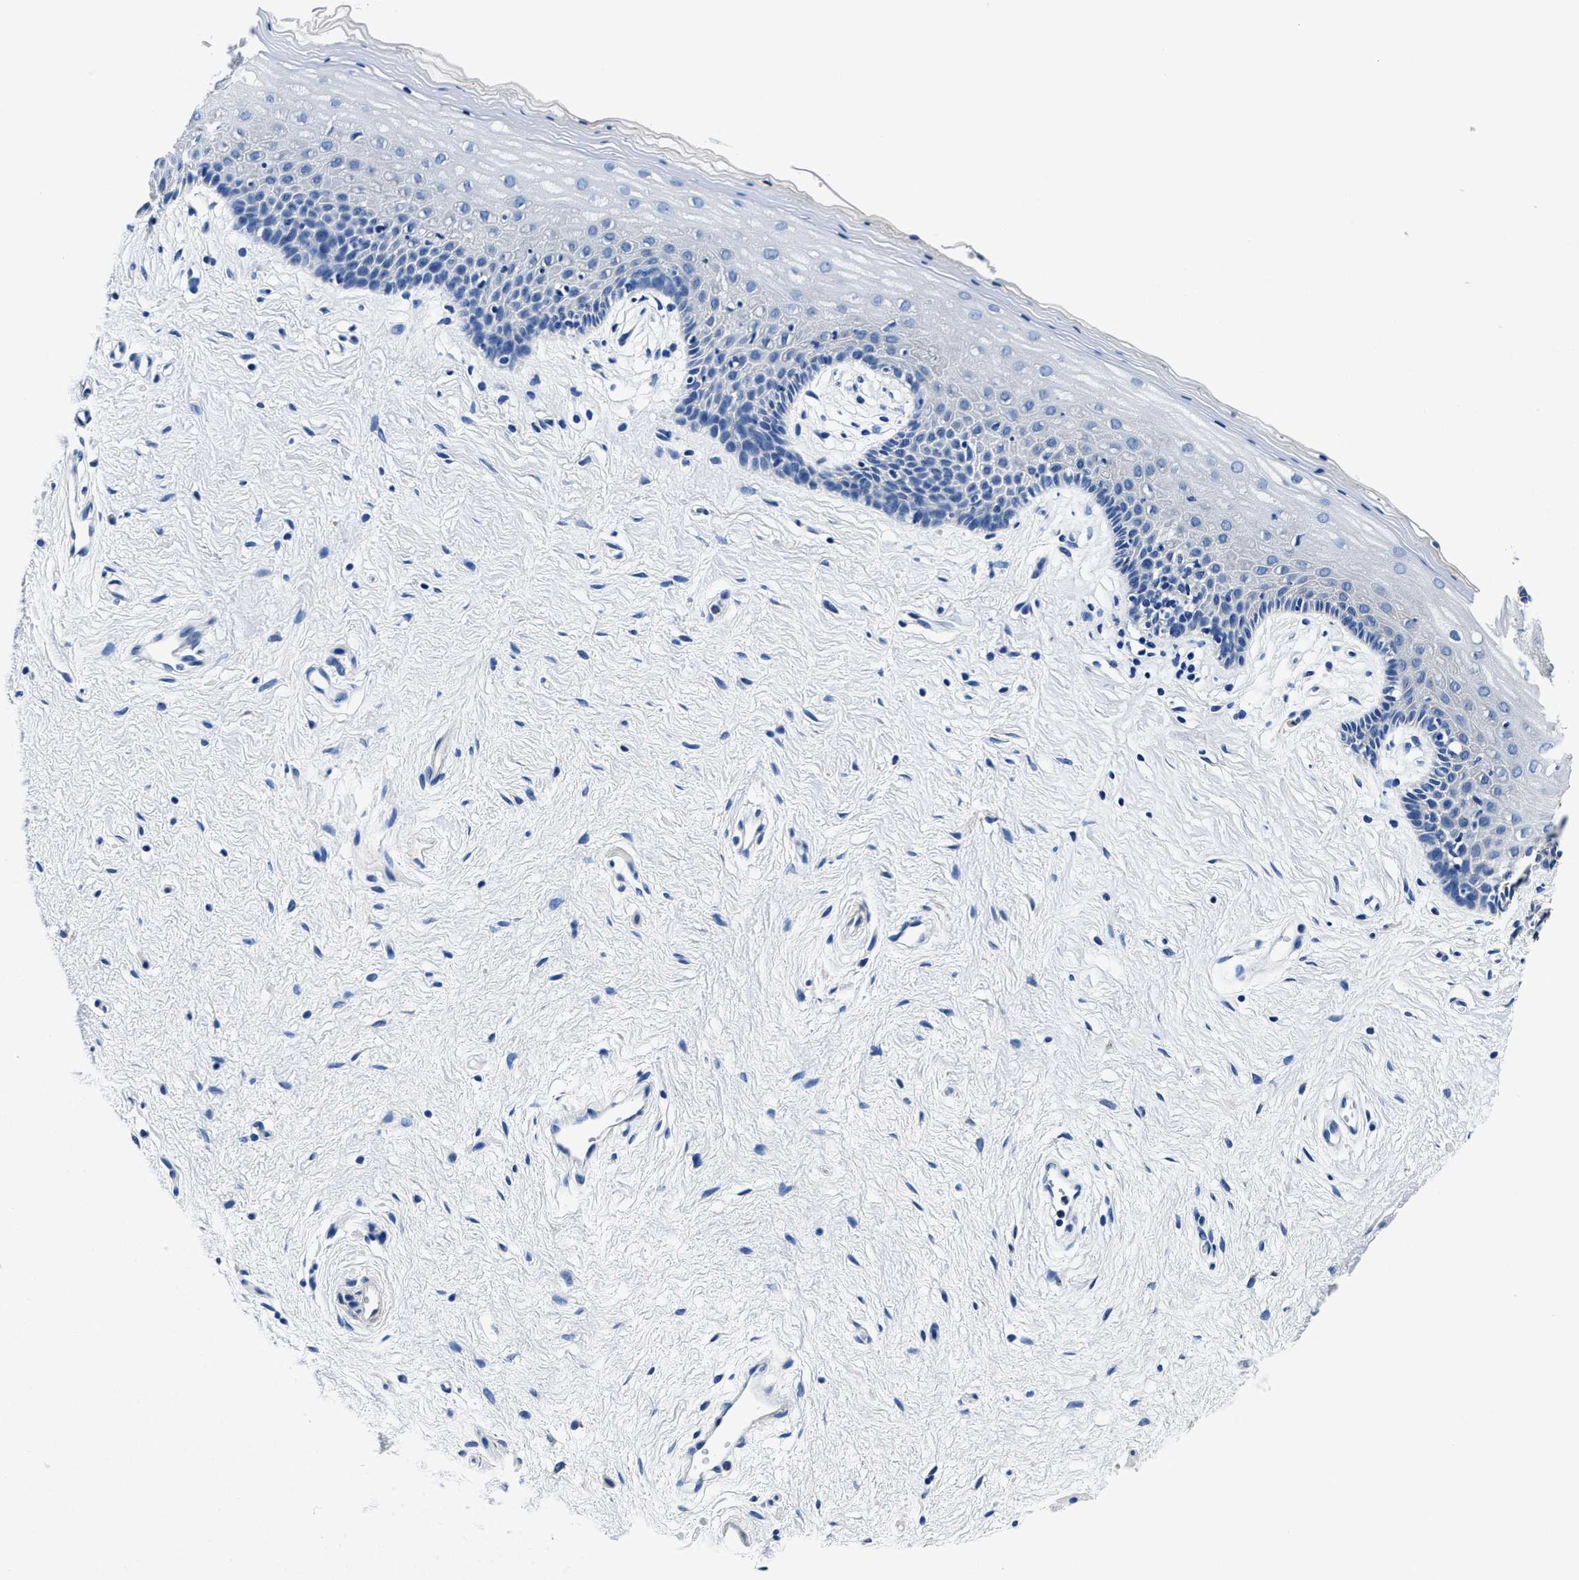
{"staining": {"intensity": "negative", "quantity": "none", "location": "none"}, "tissue": "vagina", "cell_type": "Squamous epithelial cells", "image_type": "normal", "snomed": [{"axis": "morphology", "description": "Normal tissue, NOS"}, {"axis": "topography", "description": "Vagina"}], "caption": "Histopathology image shows no protein staining in squamous epithelial cells of benign vagina. Nuclei are stained in blue.", "gene": "NEU1", "patient": {"sex": "female", "age": 44}}